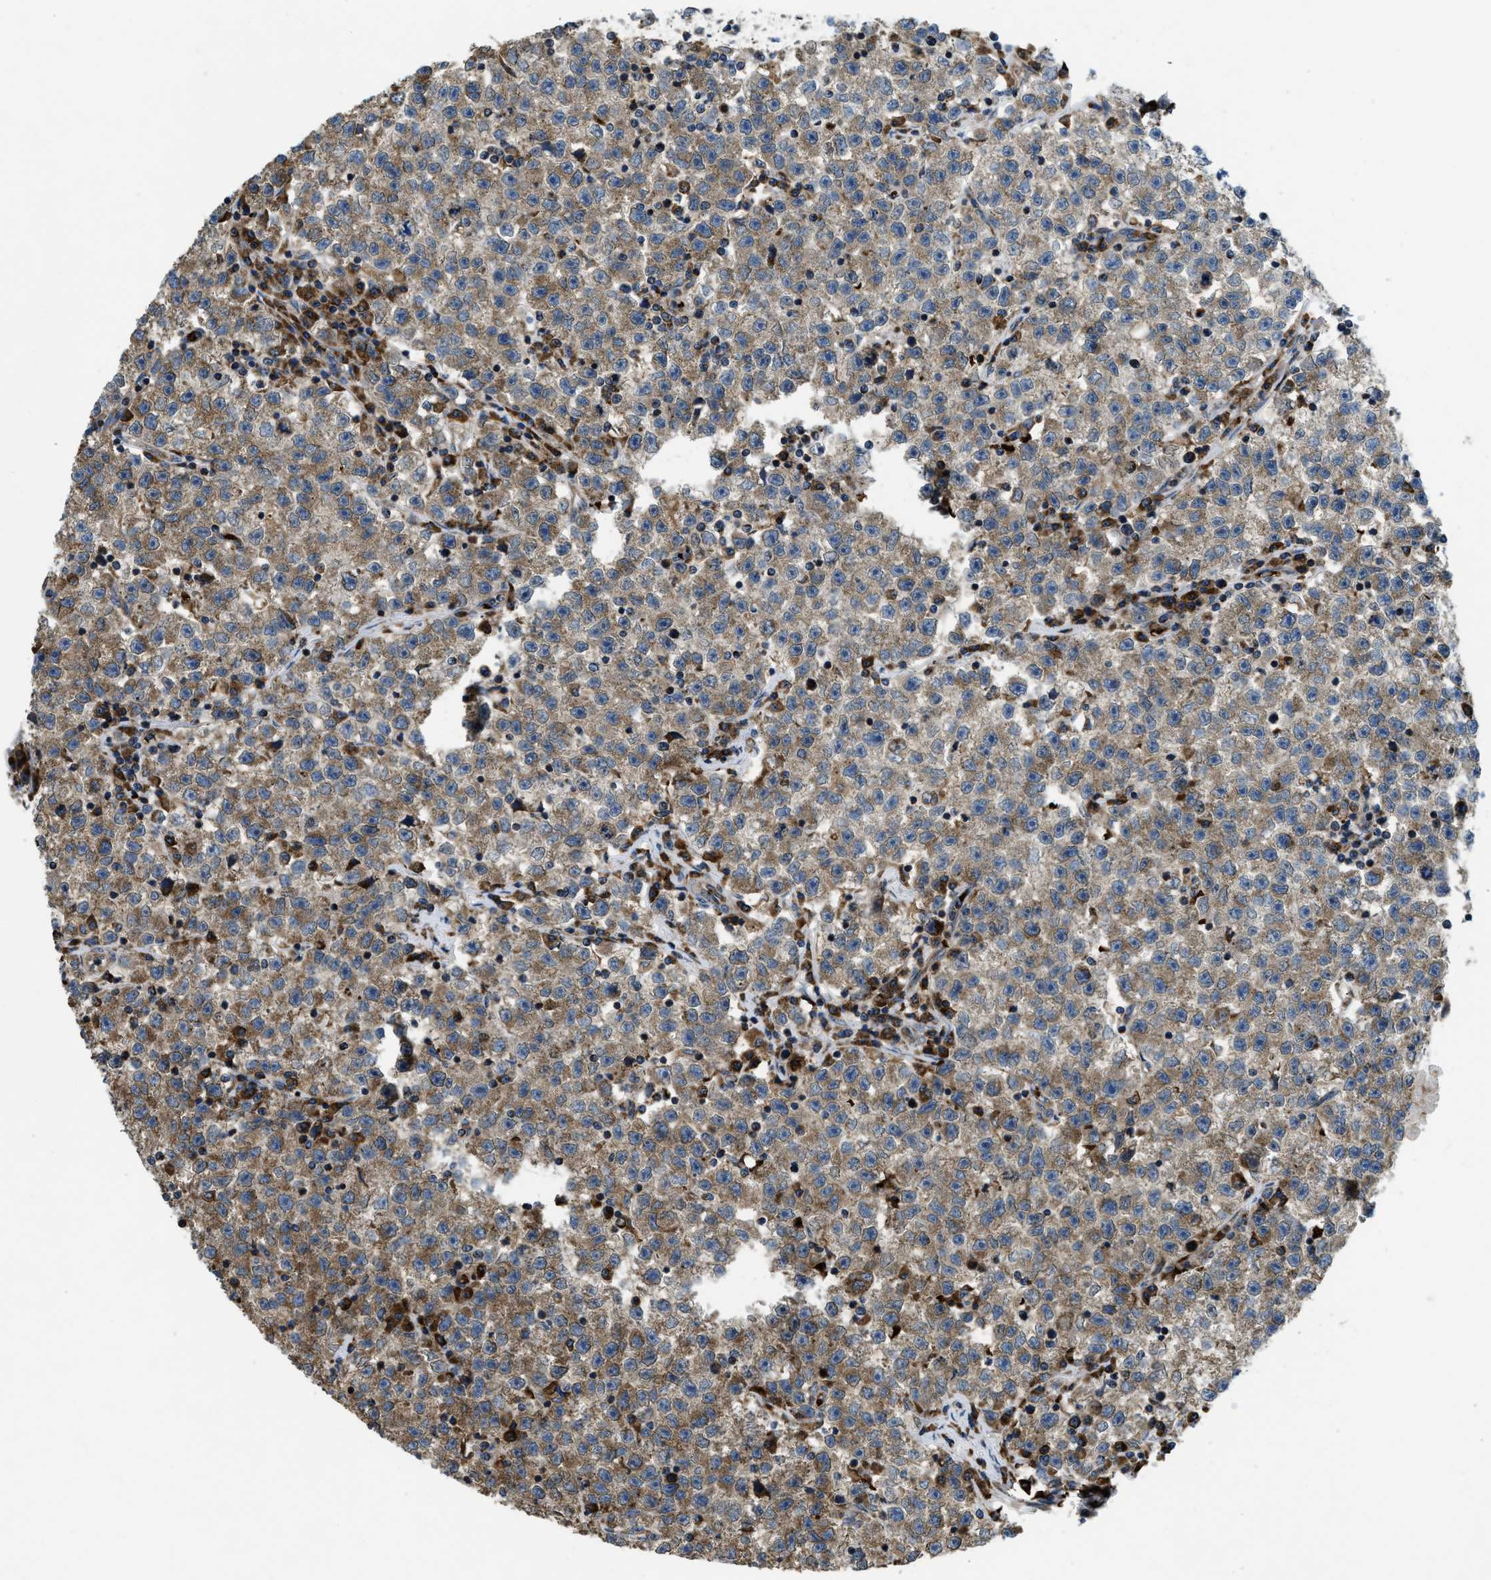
{"staining": {"intensity": "moderate", "quantity": ">75%", "location": "cytoplasmic/membranous"}, "tissue": "testis cancer", "cell_type": "Tumor cells", "image_type": "cancer", "snomed": [{"axis": "morphology", "description": "Seminoma, NOS"}, {"axis": "topography", "description": "Testis"}], "caption": "Protein expression analysis of human seminoma (testis) reveals moderate cytoplasmic/membranous staining in about >75% of tumor cells.", "gene": "CSPG4", "patient": {"sex": "male", "age": 22}}